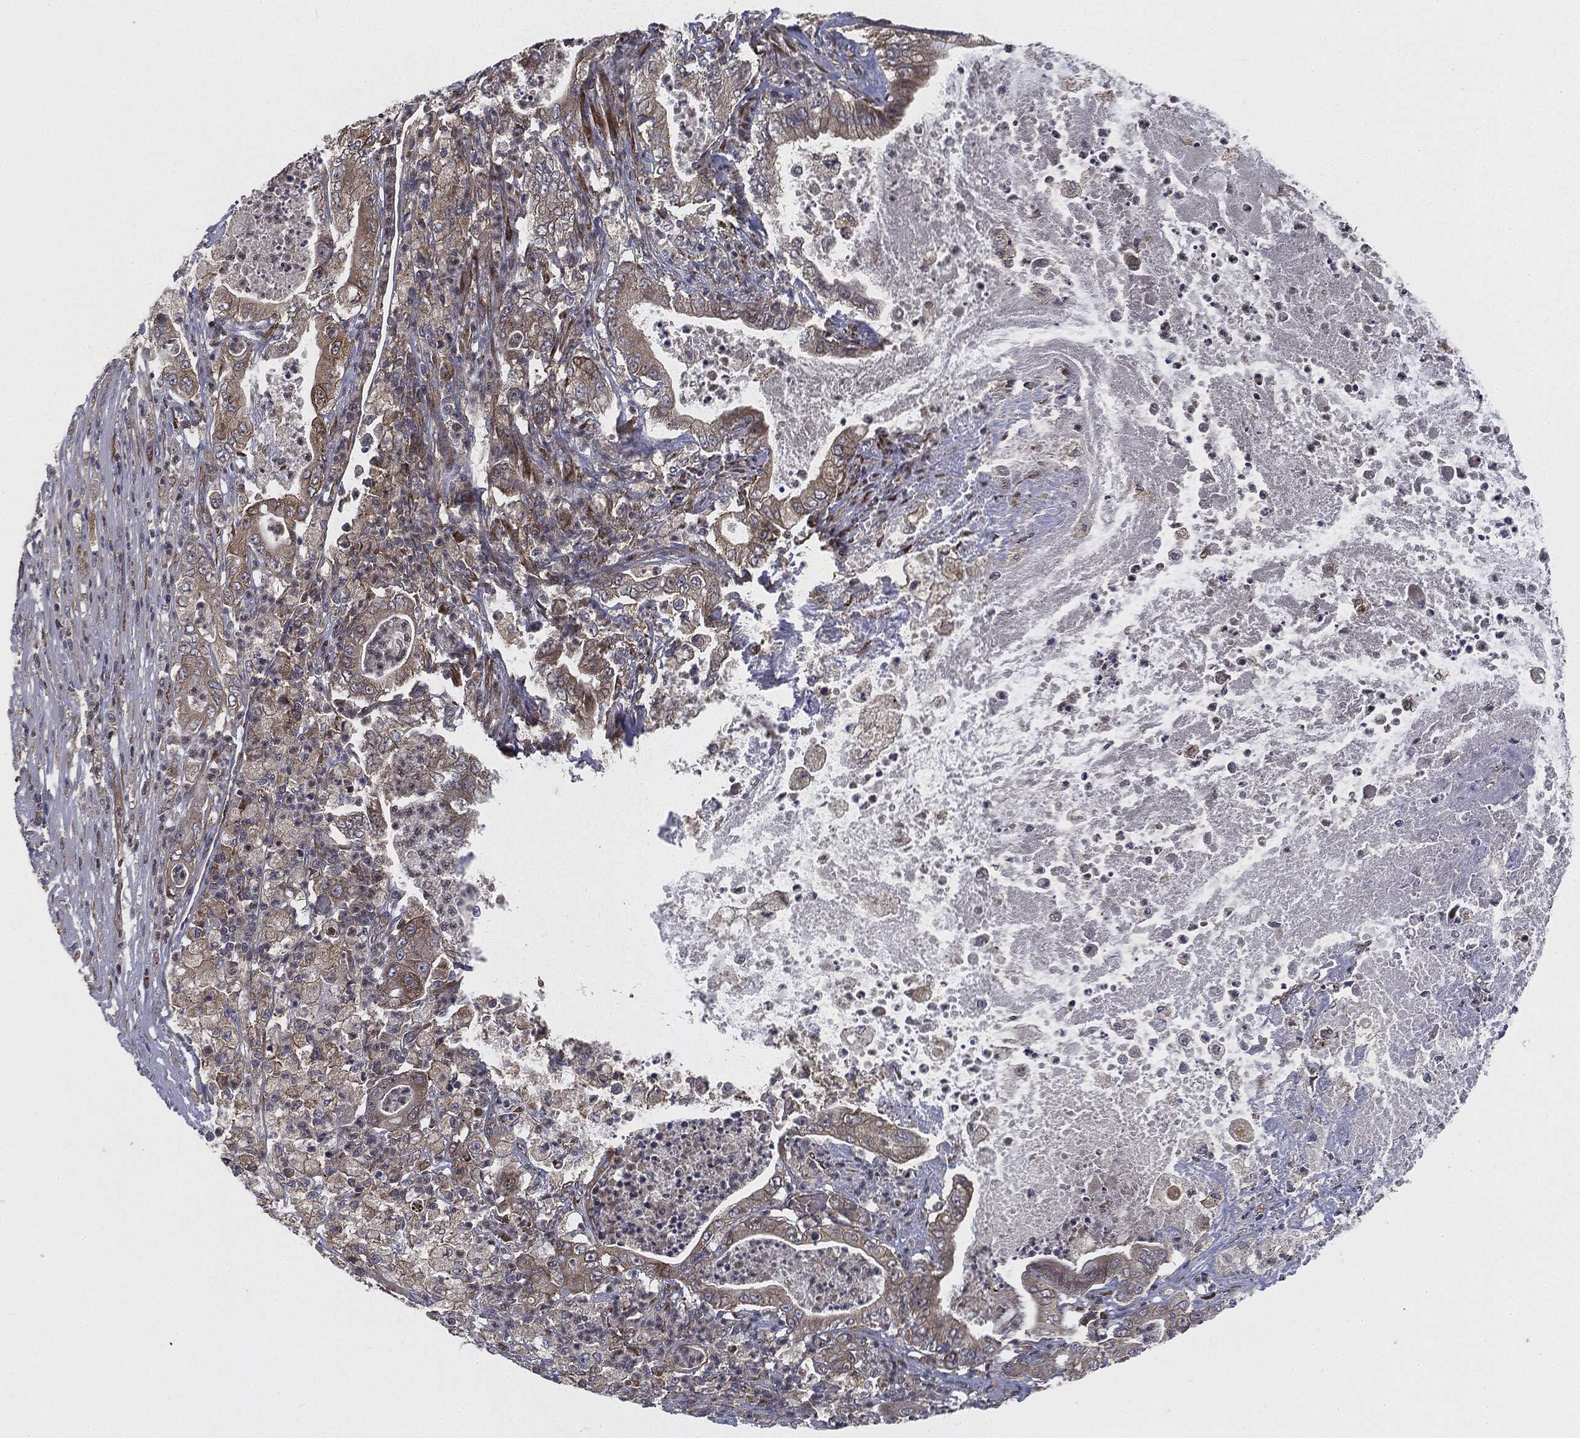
{"staining": {"intensity": "weak", "quantity": "25%-75%", "location": "cytoplasmic/membranous"}, "tissue": "pancreatic cancer", "cell_type": "Tumor cells", "image_type": "cancer", "snomed": [{"axis": "morphology", "description": "Adenocarcinoma, NOS"}, {"axis": "topography", "description": "Pancreas"}], "caption": "DAB immunohistochemical staining of human pancreatic cancer displays weak cytoplasmic/membranous protein staining in approximately 25%-75% of tumor cells.", "gene": "EIF2AK2", "patient": {"sex": "male", "age": 71}}